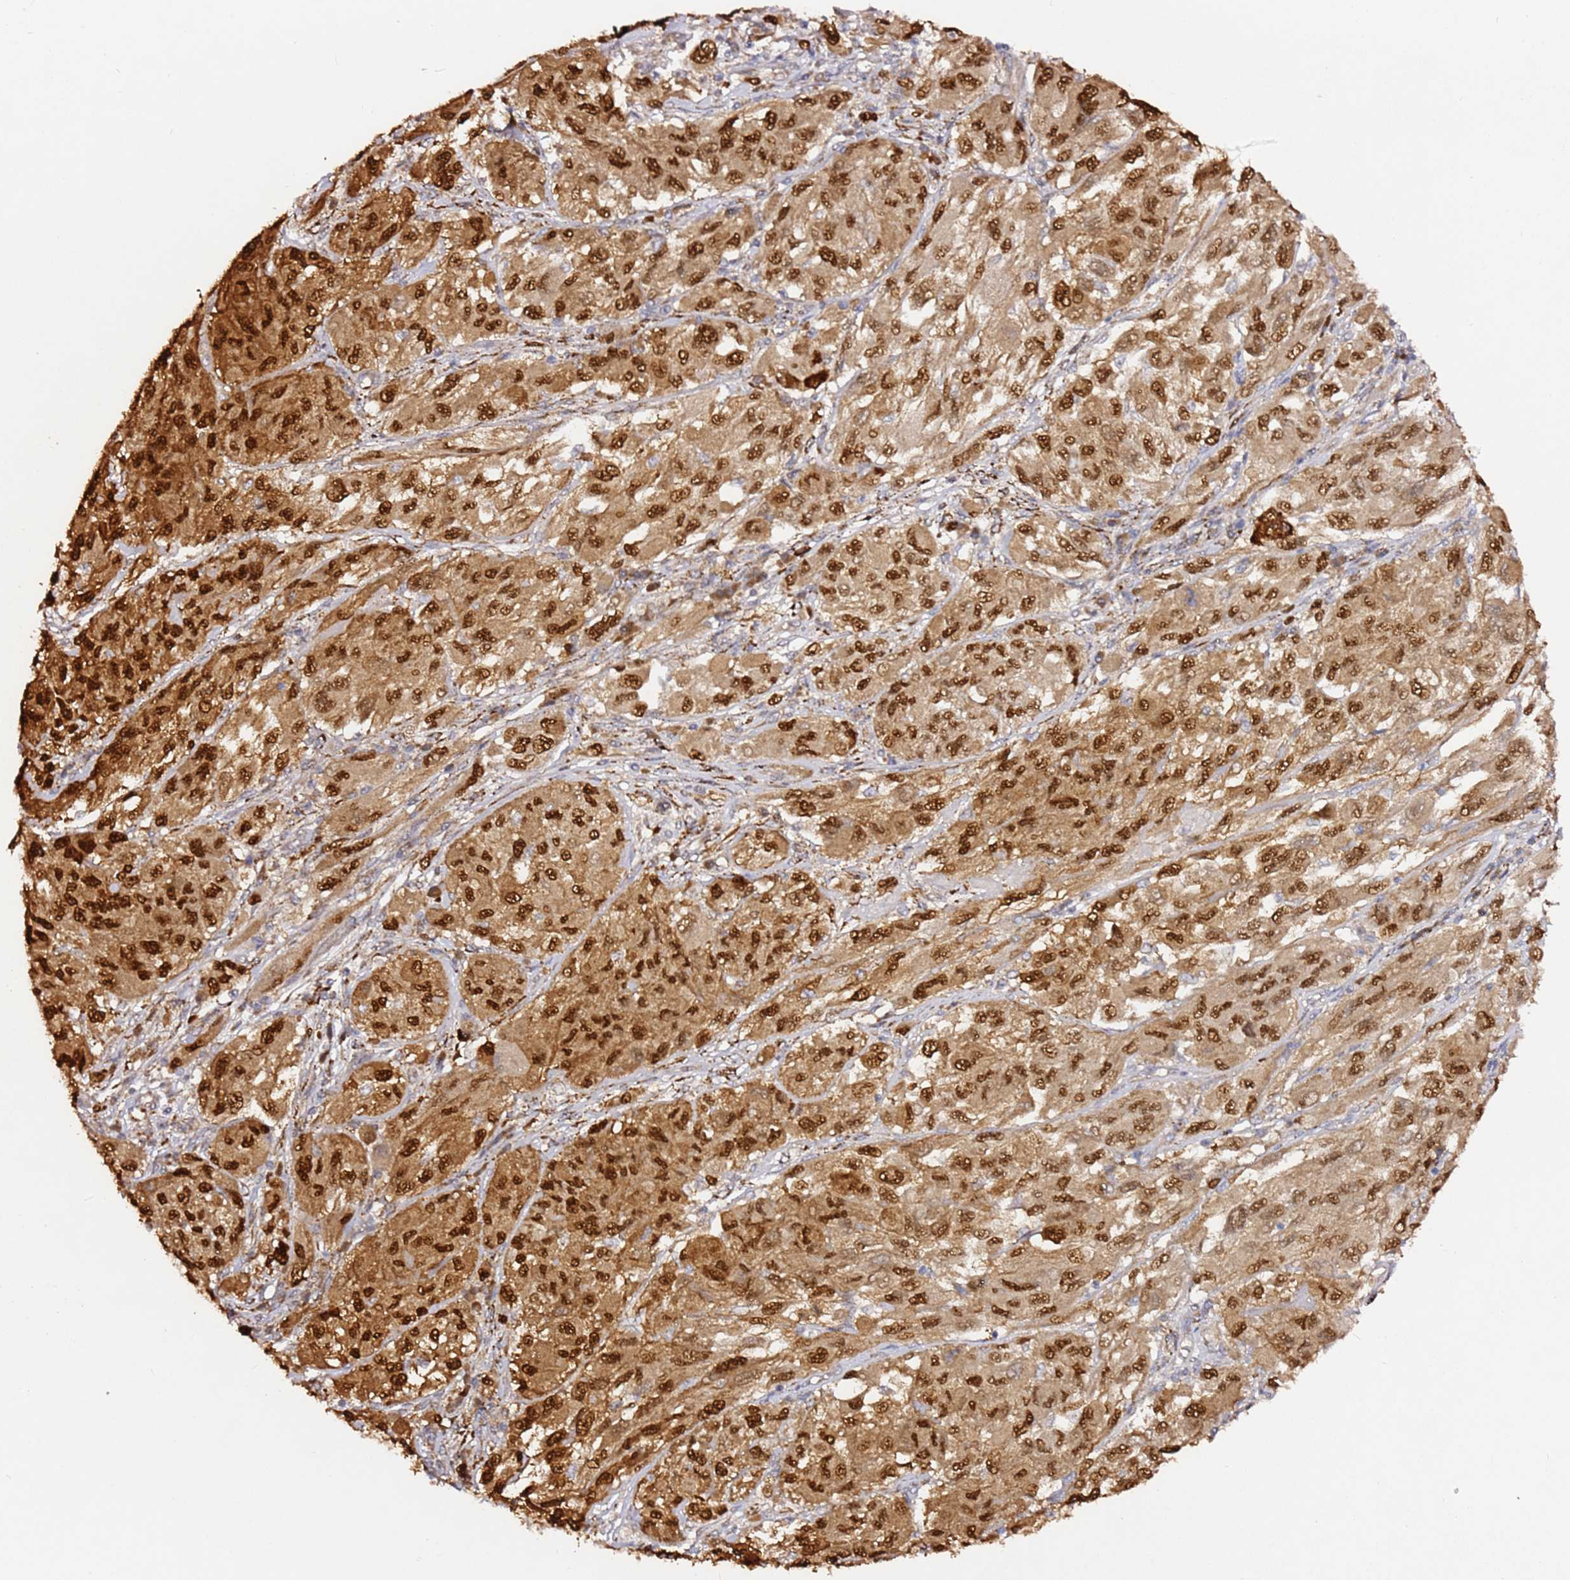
{"staining": {"intensity": "strong", "quantity": ">75%", "location": "nuclear"}, "tissue": "melanoma", "cell_type": "Tumor cells", "image_type": "cancer", "snomed": [{"axis": "morphology", "description": "Malignant melanoma, NOS"}, {"axis": "topography", "description": "Skin"}], "caption": "The immunohistochemical stain shows strong nuclear expression in tumor cells of malignant melanoma tissue. (DAB (3,3'-diaminobenzidine) IHC, brown staining for protein, blue staining for nuclei).", "gene": "ALG11", "patient": {"sex": "female", "age": 91}}